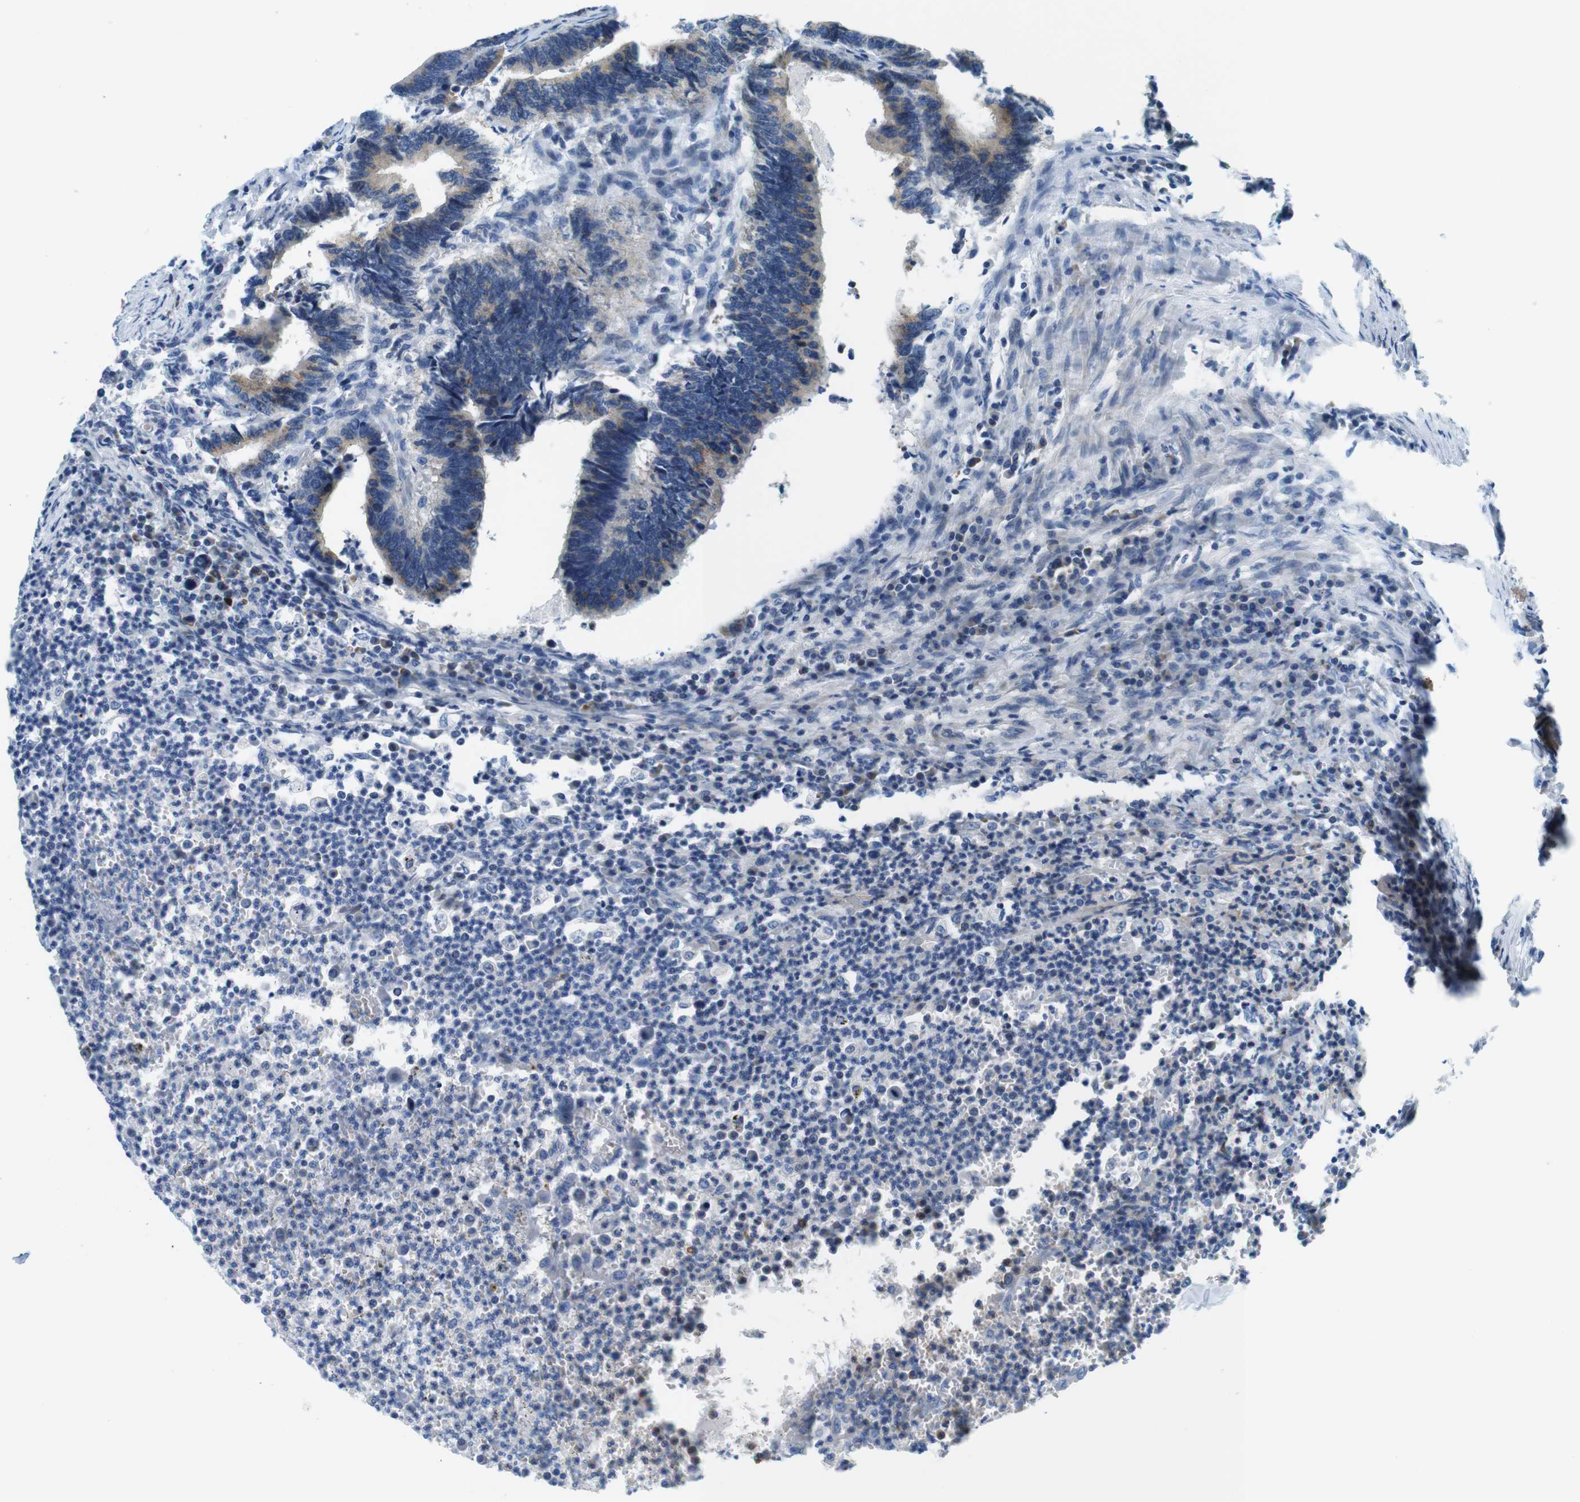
{"staining": {"intensity": "moderate", "quantity": "25%-75%", "location": "cytoplasmic/membranous"}, "tissue": "colorectal cancer", "cell_type": "Tumor cells", "image_type": "cancer", "snomed": [{"axis": "morphology", "description": "Adenocarcinoma, NOS"}, {"axis": "topography", "description": "Colon"}], "caption": "The immunohistochemical stain highlights moderate cytoplasmic/membranous staining in tumor cells of colorectal adenocarcinoma tissue. (Stains: DAB (3,3'-diaminobenzidine) in brown, nuclei in blue, Microscopy: brightfield microscopy at high magnification).", "gene": "ZDHHC3", "patient": {"sex": "male", "age": 72}}